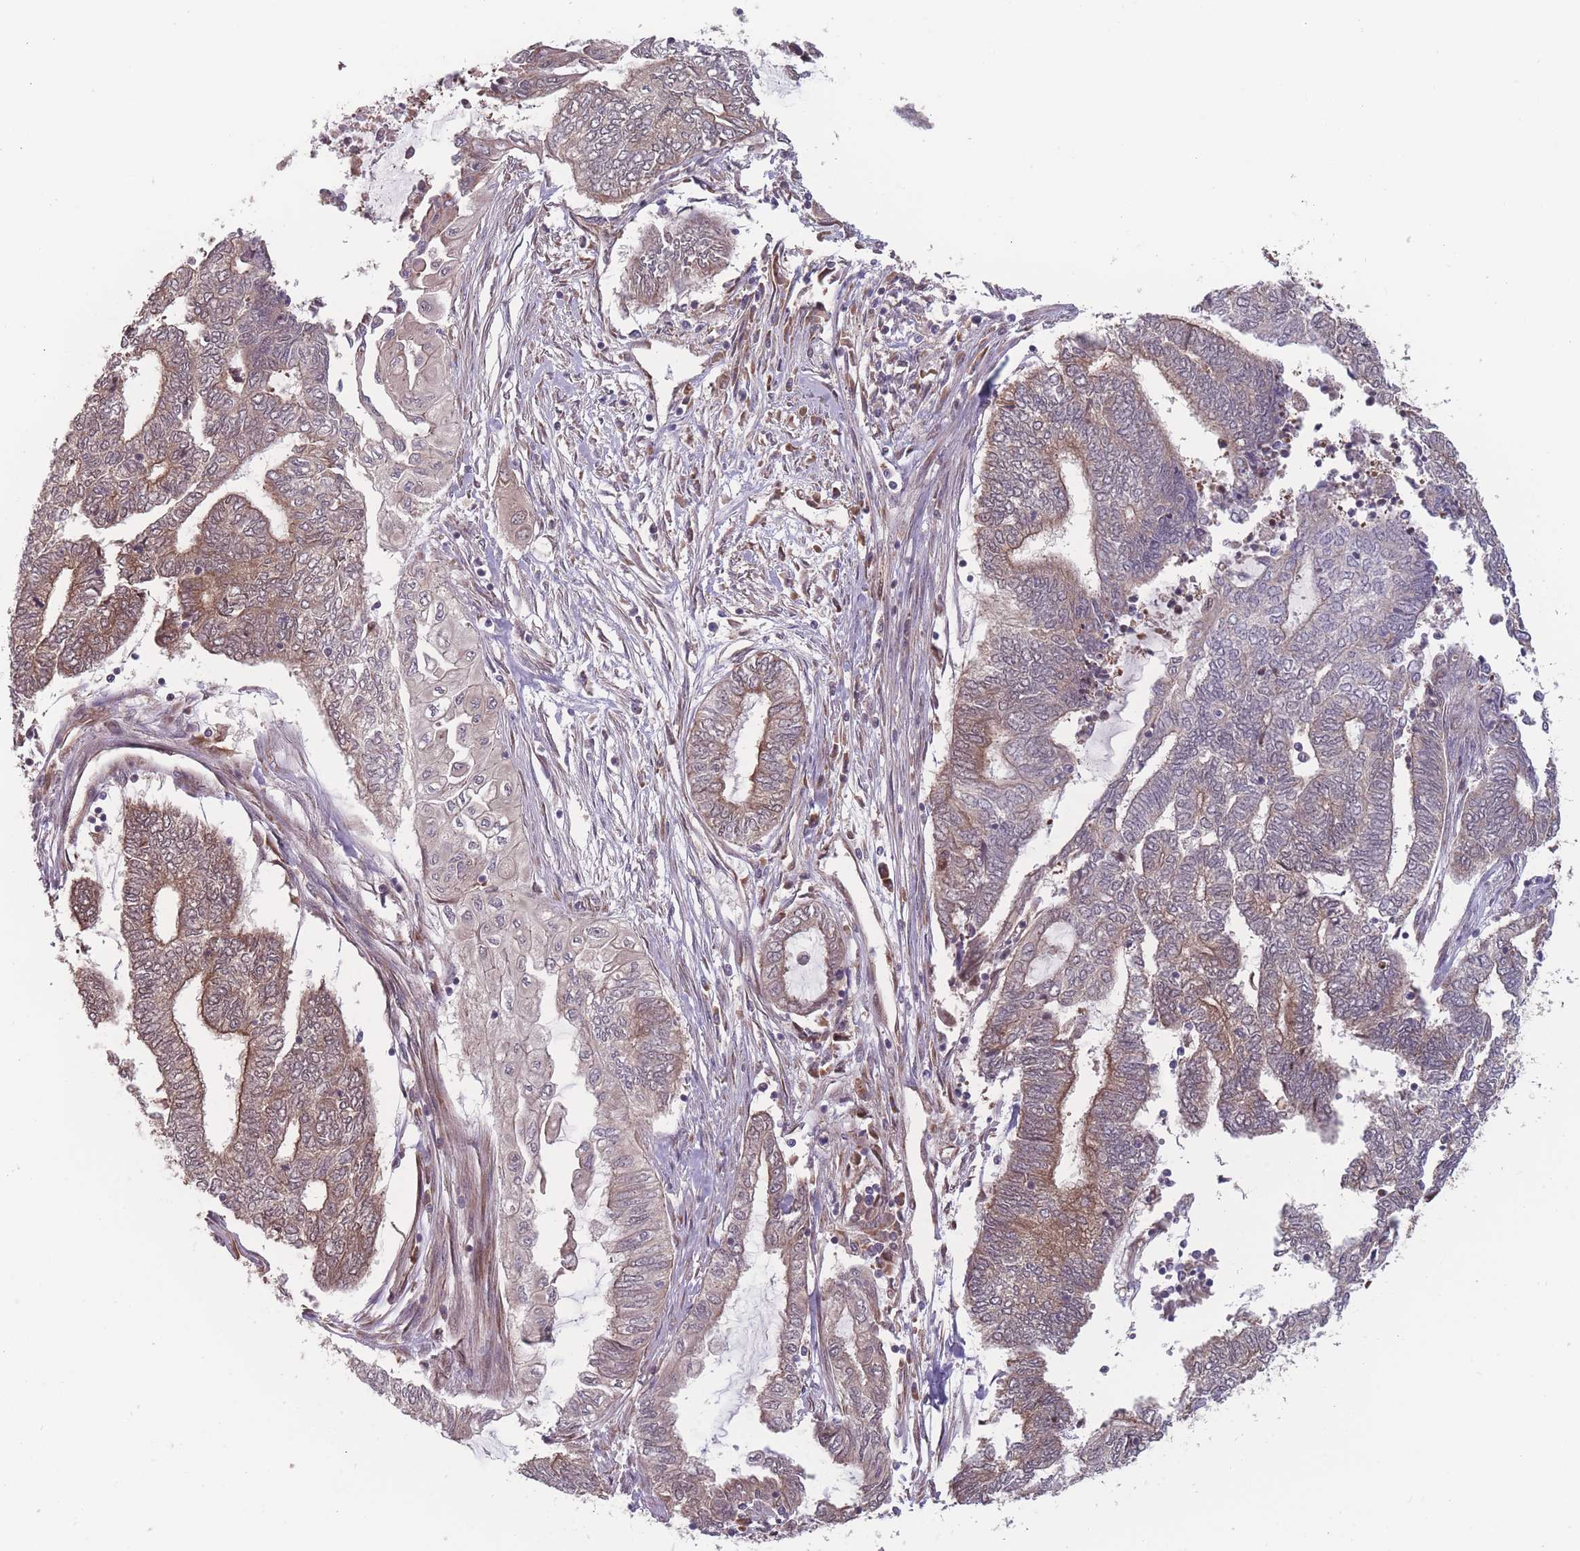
{"staining": {"intensity": "weak", "quantity": "25%-75%", "location": "cytoplasmic/membranous"}, "tissue": "endometrial cancer", "cell_type": "Tumor cells", "image_type": "cancer", "snomed": [{"axis": "morphology", "description": "Adenocarcinoma, NOS"}, {"axis": "topography", "description": "Uterus"}, {"axis": "topography", "description": "Endometrium"}], "caption": "Immunohistochemistry (IHC) of adenocarcinoma (endometrial) exhibits low levels of weak cytoplasmic/membranous positivity in about 25%-75% of tumor cells.", "gene": "RPS18", "patient": {"sex": "female", "age": 70}}